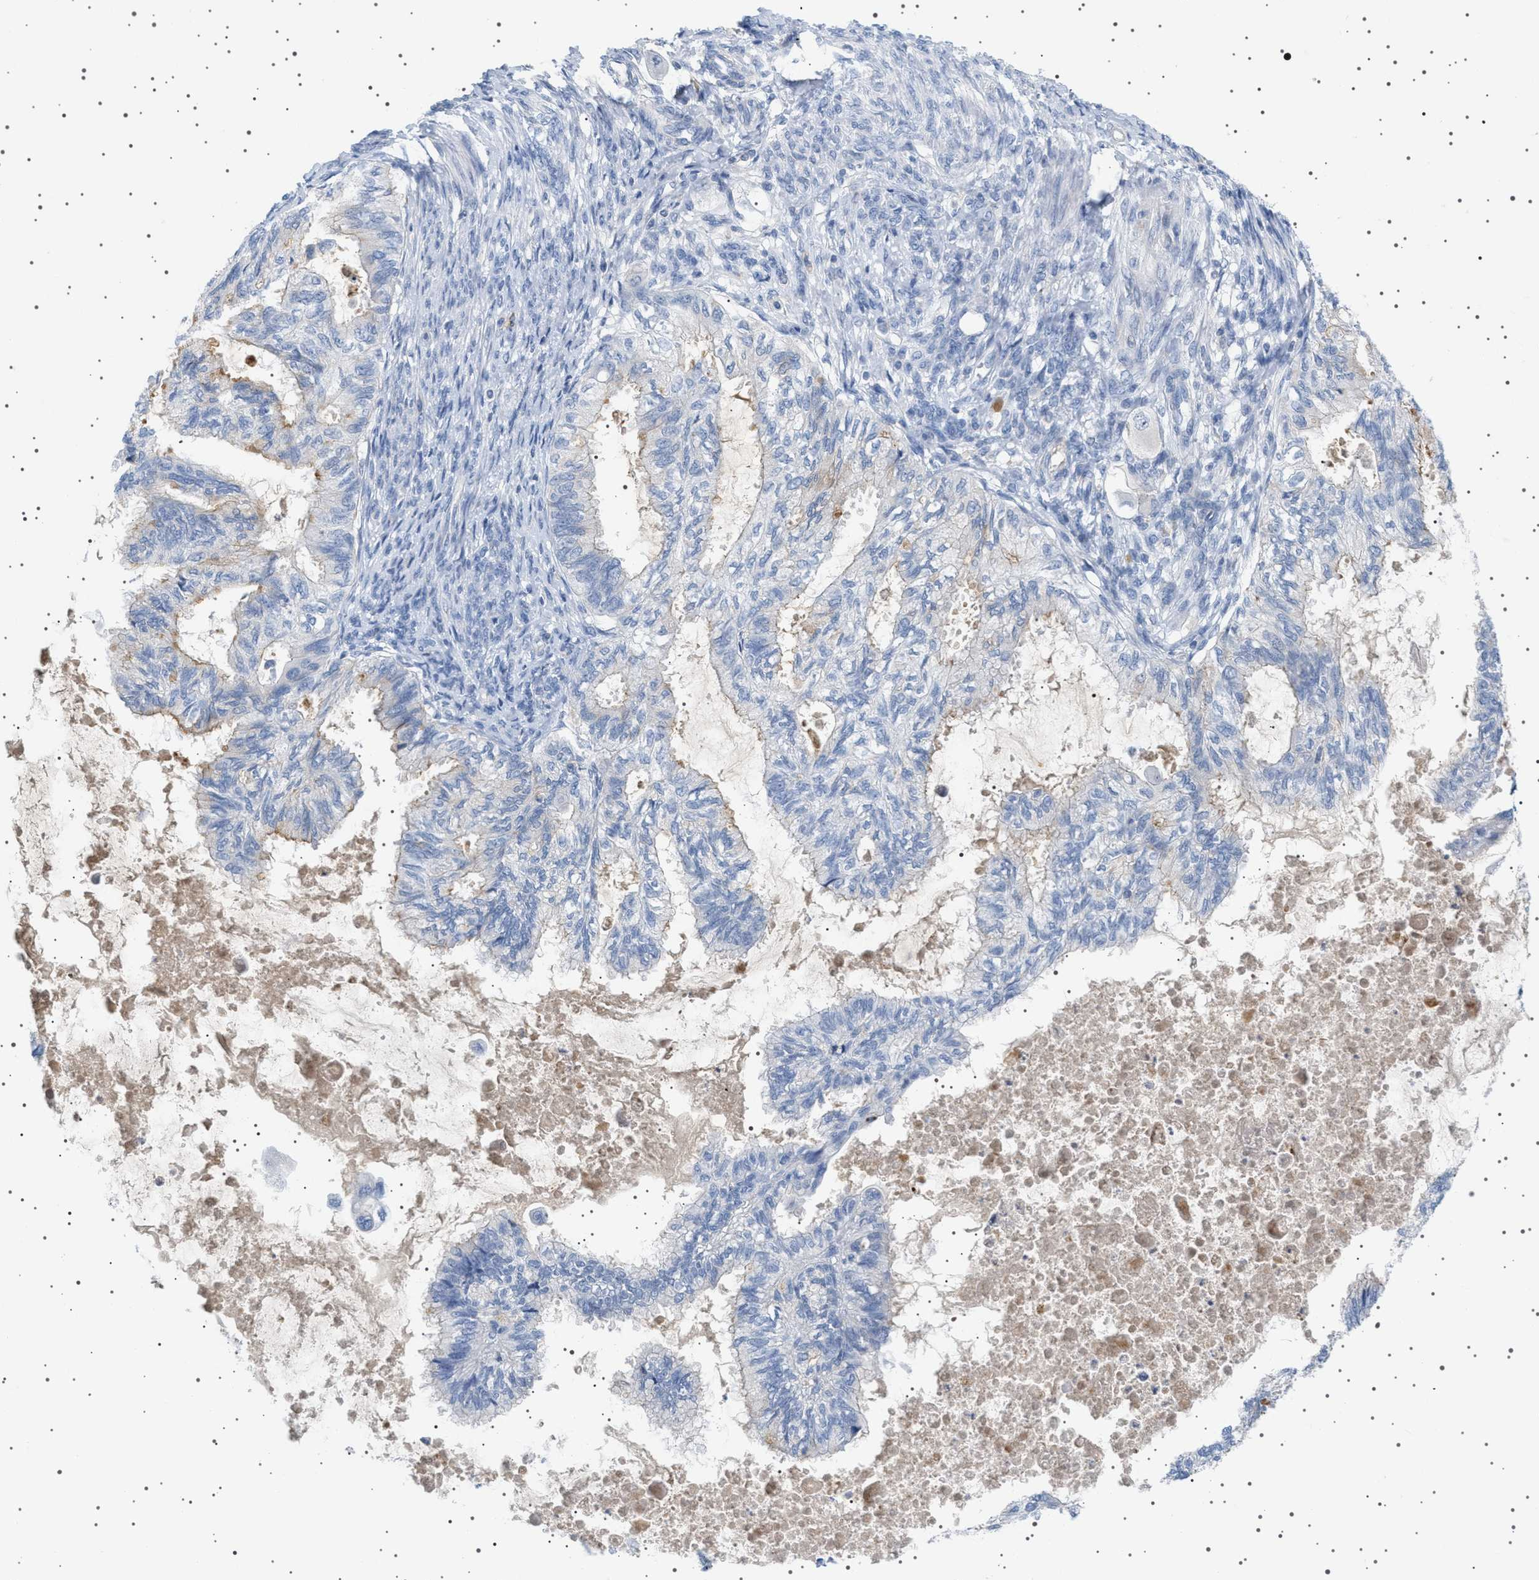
{"staining": {"intensity": "negative", "quantity": "none", "location": "none"}, "tissue": "cervical cancer", "cell_type": "Tumor cells", "image_type": "cancer", "snomed": [{"axis": "morphology", "description": "Normal tissue, NOS"}, {"axis": "morphology", "description": "Adenocarcinoma, NOS"}, {"axis": "topography", "description": "Cervix"}, {"axis": "topography", "description": "Endometrium"}], "caption": "Cervical adenocarcinoma stained for a protein using immunohistochemistry (IHC) displays no positivity tumor cells.", "gene": "ADCY10", "patient": {"sex": "female", "age": 86}}